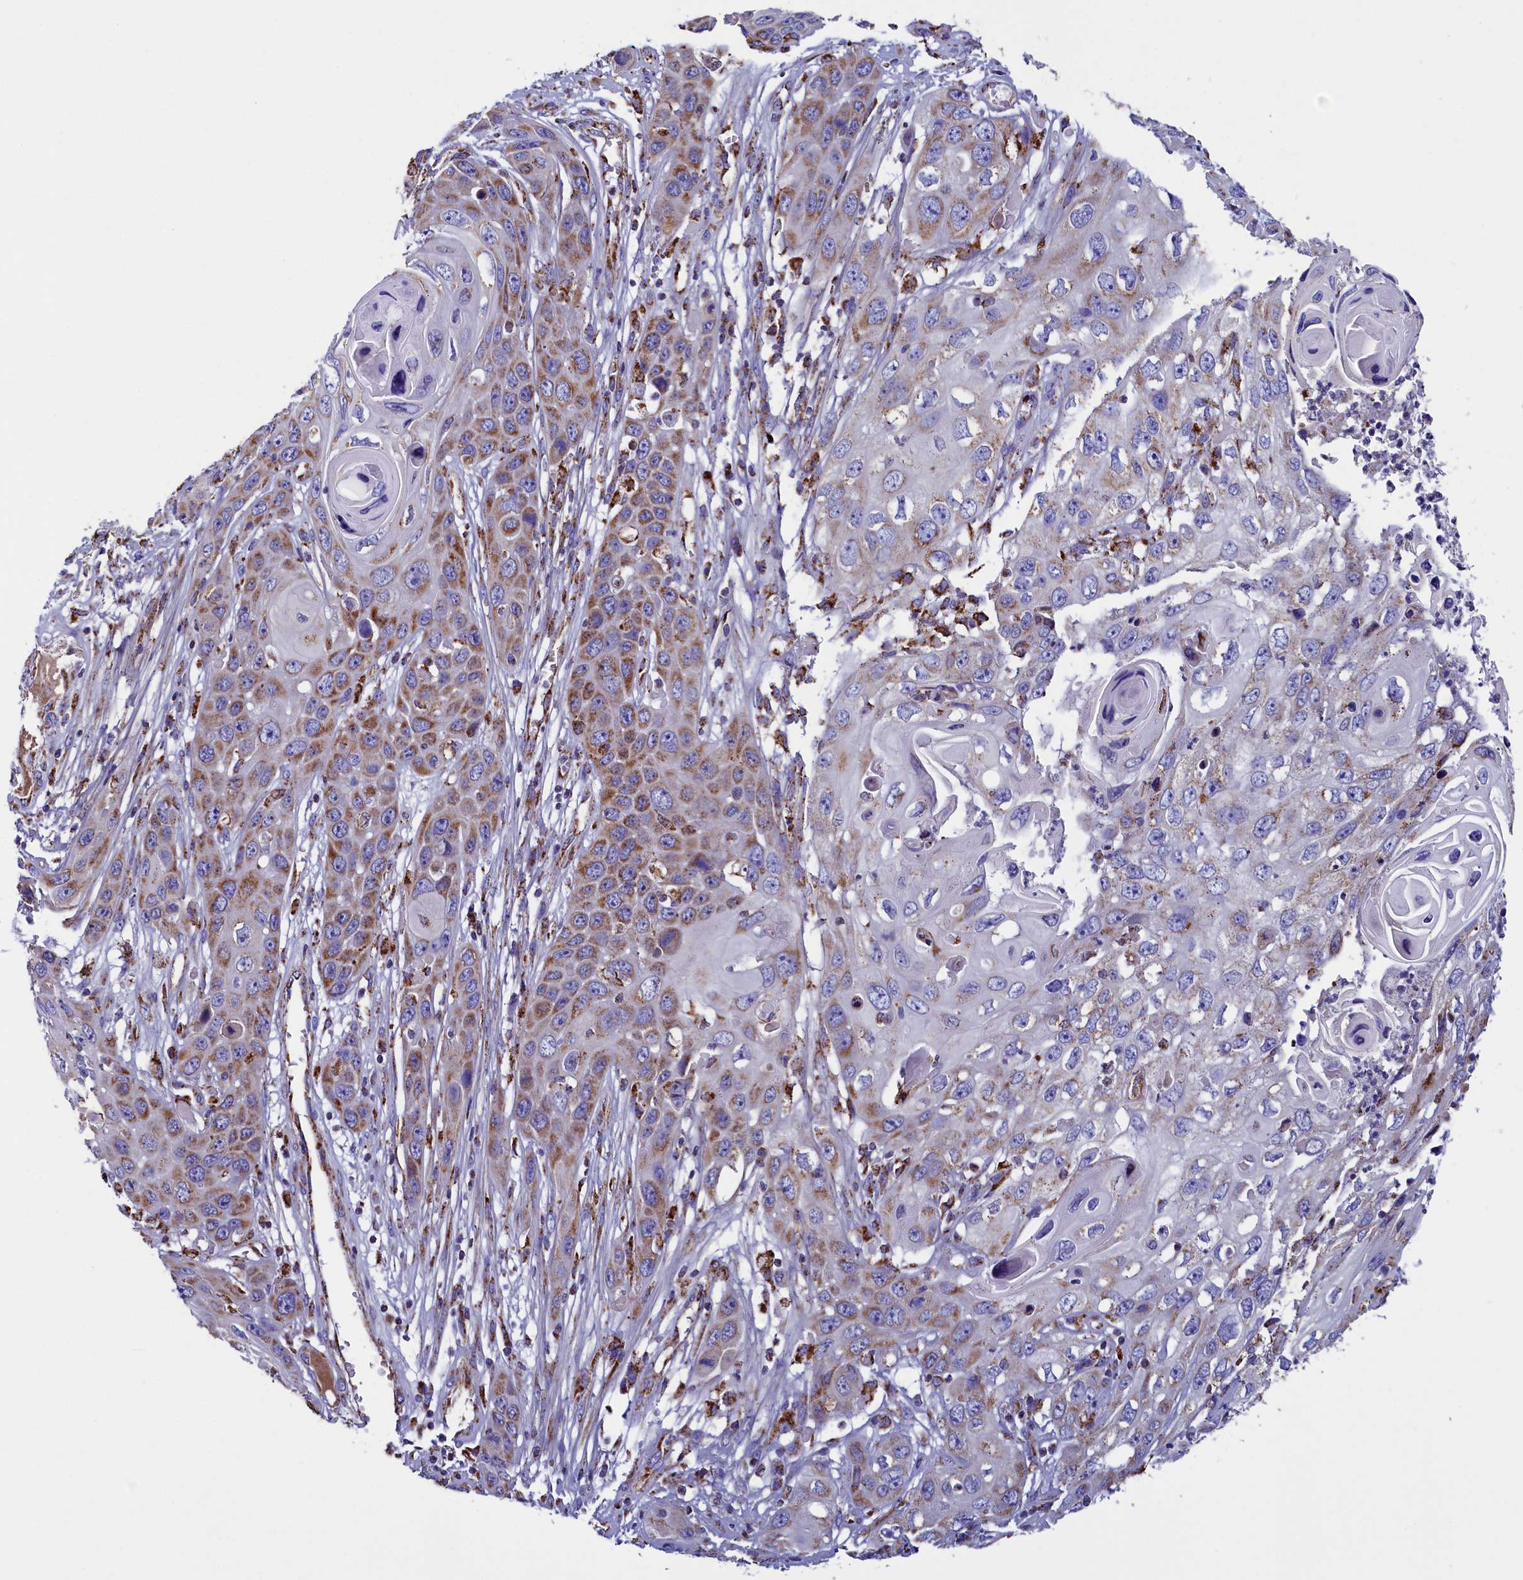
{"staining": {"intensity": "moderate", "quantity": ">75%", "location": "cytoplasmic/membranous"}, "tissue": "skin cancer", "cell_type": "Tumor cells", "image_type": "cancer", "snomed": [{"axis": "morphology", "description": "Squamous cell carcinoma, NOS"}, {"axis": "topography", "description": "Skin"}], "caption": "Immunohistochemistry (IHC) micrograph of neoplastic tissue: human squamous cell carcinoma (skin) stained using IHC displays medium levels of moderate protein expression localized specifically in the cytoplasmic/membranous of tumor cells, appearing as a cytoplasmic/membranous brown color.", "gene": "SLC39A3", "patient": {"sex": "male", "age": 55}}